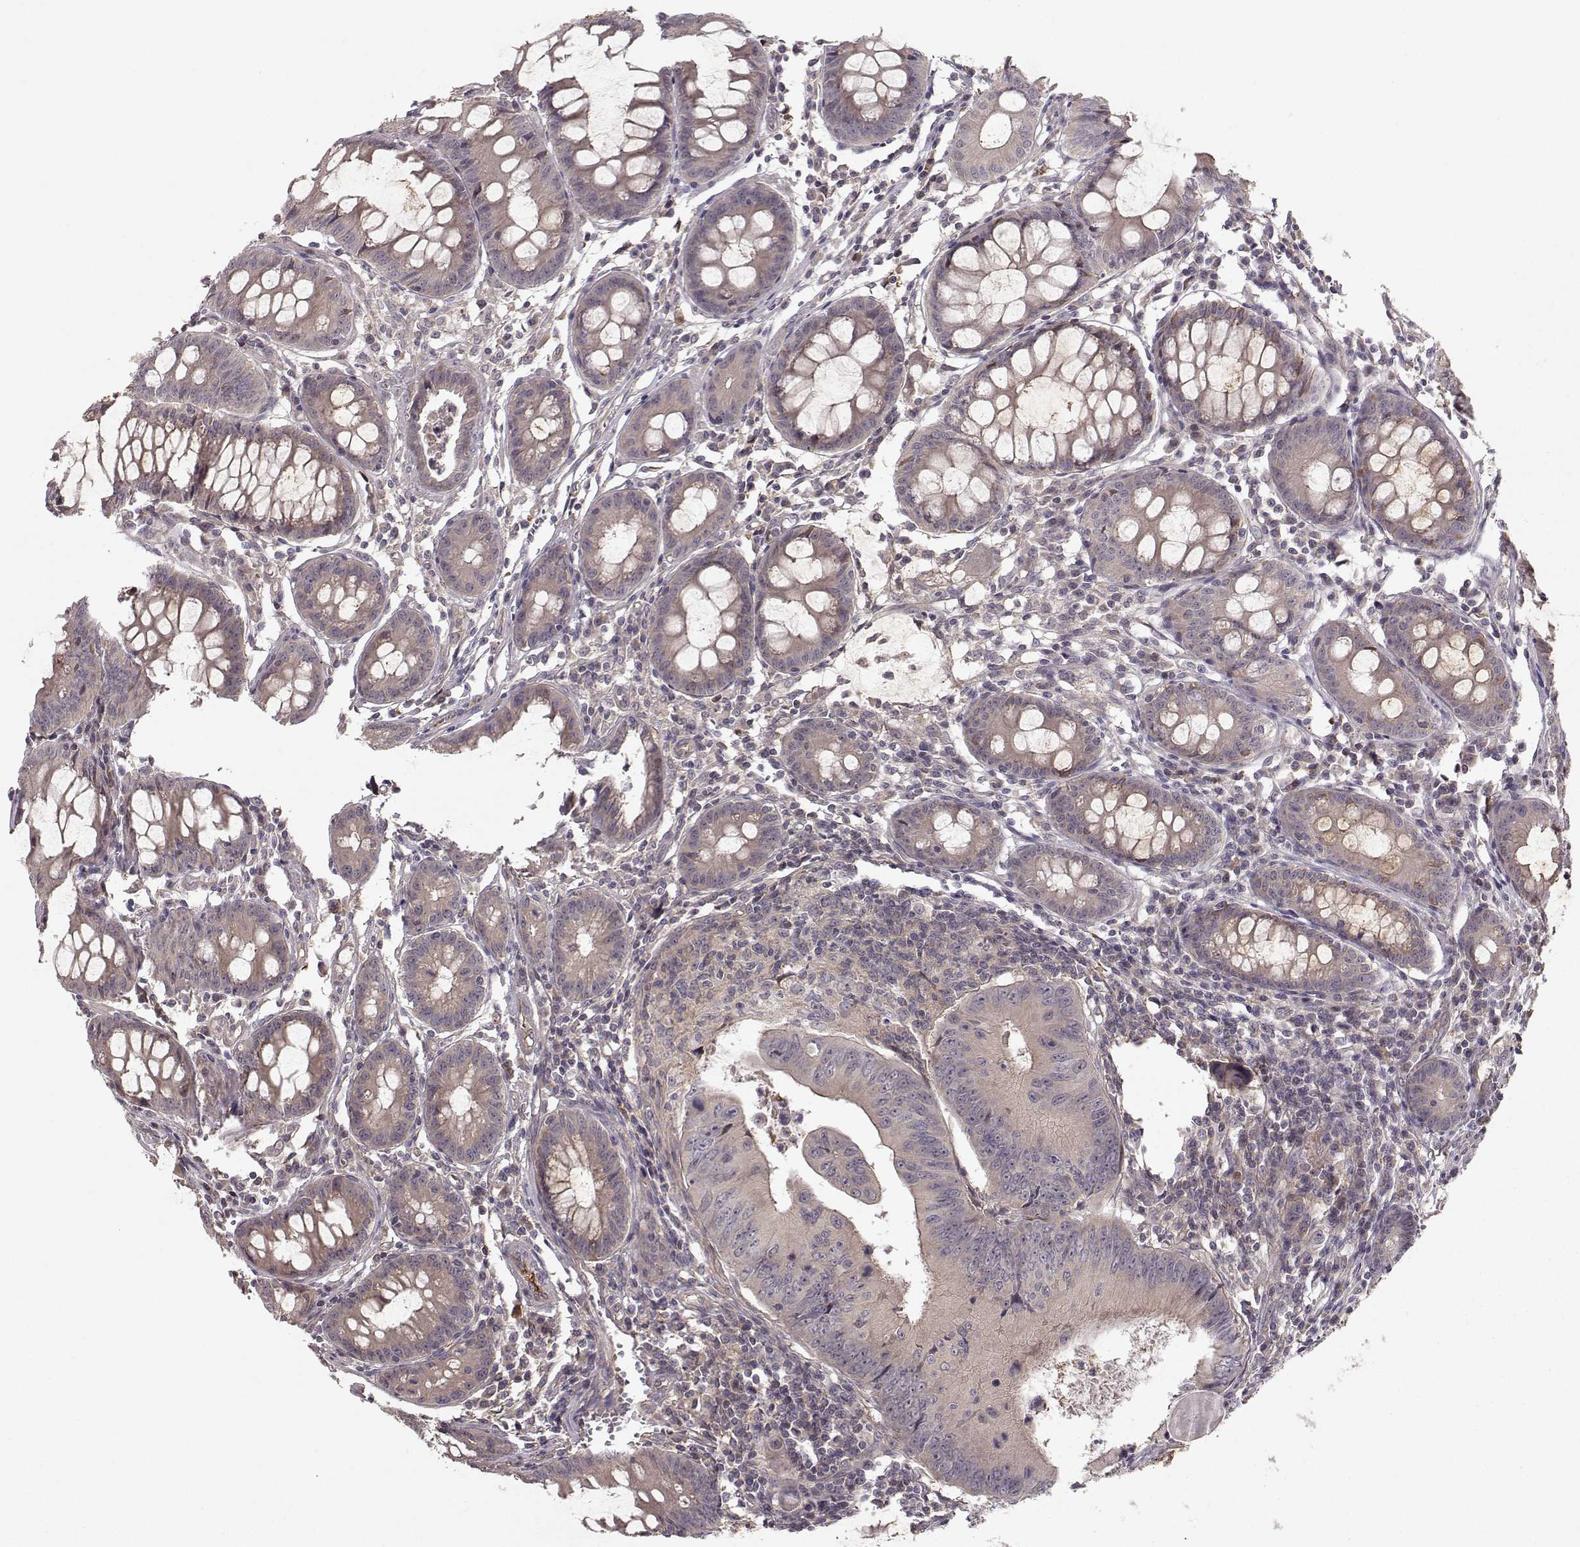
{"staining": {"intensity": "weak", "quantity": "<25%", "location": "cytoplasmic/membranous"}, "tissue": "colorectal cancer", "cell_type": "Tumor cells", "image_type": "cancer", "snomed": [{"axis": "morphology", "description": "Adenocarcinoma, NOS"}, {"axis": "topography", "description": "Colon"}], "caption": "Immunohistochemistry histopathology image of neoplastic tissue: colorectal adenocarcinoma stained with DAB (3,3'-diaminobenzidine) exhibits no significant protein expression in tumor cells. The staining is performed using DAB brown chromogen with nuclei counter-stained in using hematoxylin.", "gene": "WNT6", "patient": {"sex": "female", "age": 87}}